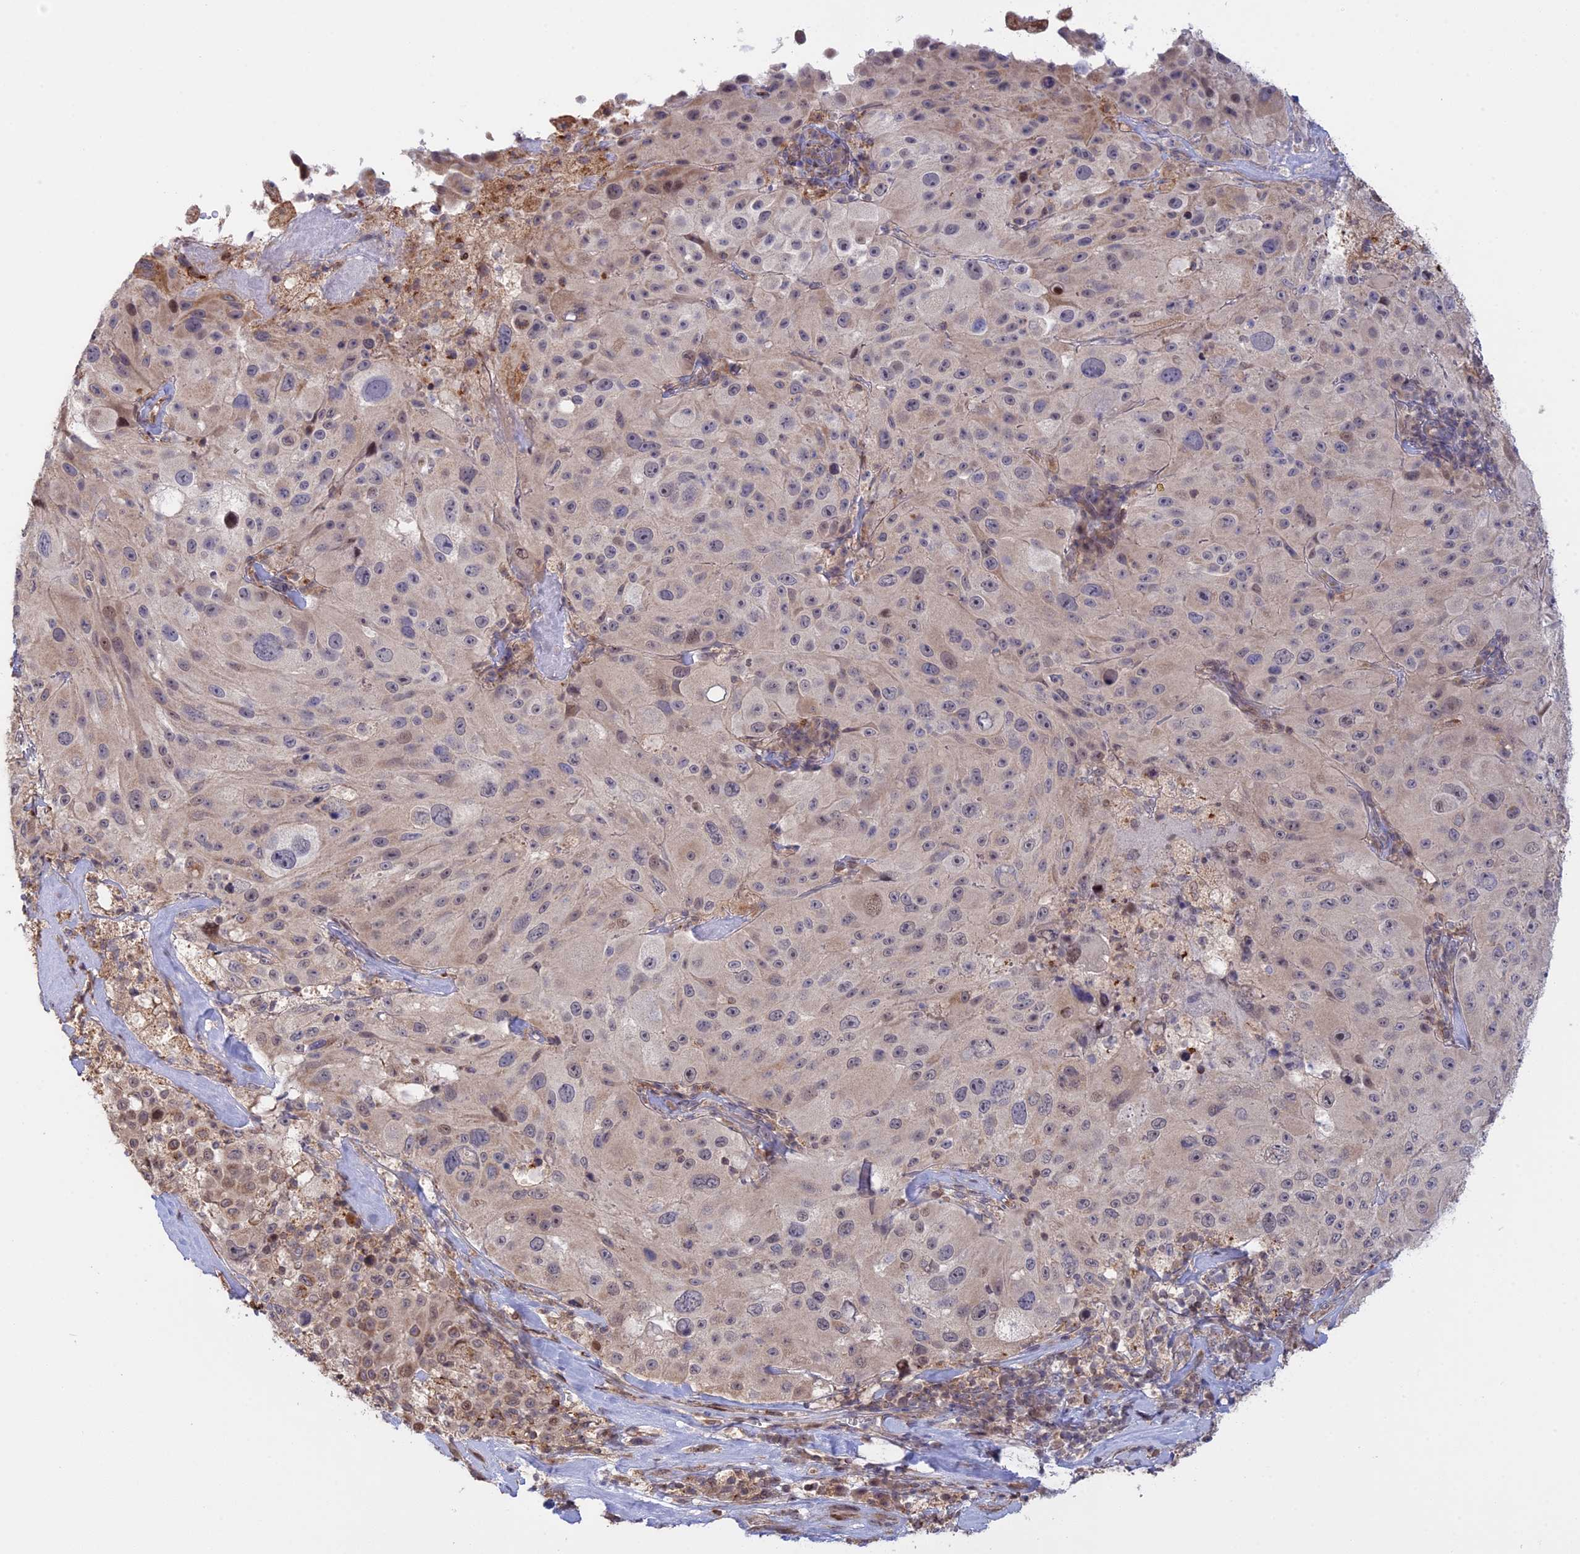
{"staining": {"intensity": "weak", "quantity": "<25%", "location": "nuclear"}, "tissue": "melanoma", "cell_type": "Tumor cells", "image_type": "cancer", "snomed": [{"axis": "morphology", "description": "Malignant melanoma, Metastatic site"}, {"axis": "topography", "description": "Lymph node"}], "caption": "Immunohistochemistry of malignant melanoma (metastatic site) displays no expression in tumor cells.", "gene": "GSKIP", "patient": {"sex": "male", "age": 62}}